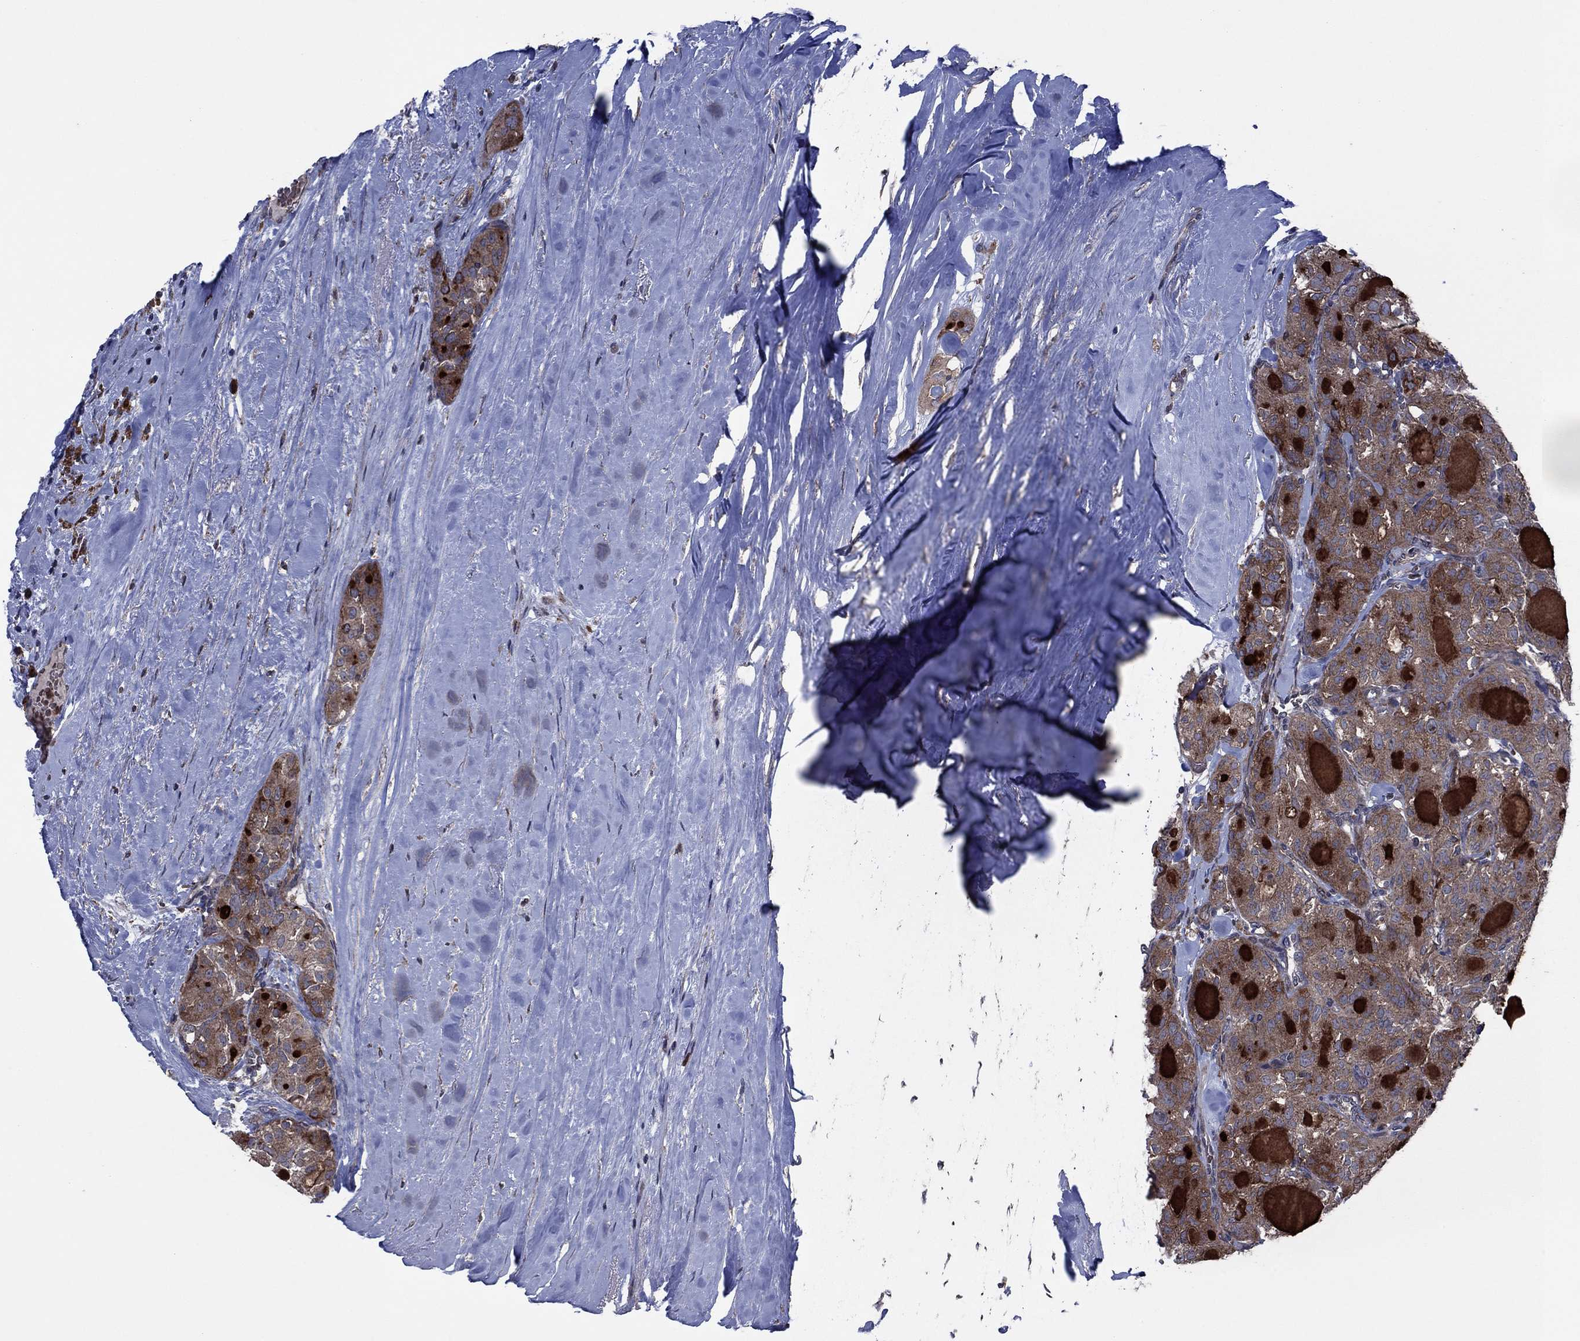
{"staining": {"intensity": "strong", "quantity": "<25%", "location": "cytoplasmic/membranous"}, "tissue": "thyroid cancer", "cell_type": "Tumor cells", "image_type": "cancer", "snomed": [{"axis": "morphology", "description": "Follicular adenoma carcinoma, NOS"}, {"axis": "topography", "description": "Thyroid gland"}], "caption": "Immunohistochemical staining of human thyroid cancer displays medium levels of strong cytoplasmic/membranous protein expression in approximately <25% of tumor cells.", "gene": "MEA1", "patient": {"sex": "male", "age": 75}}